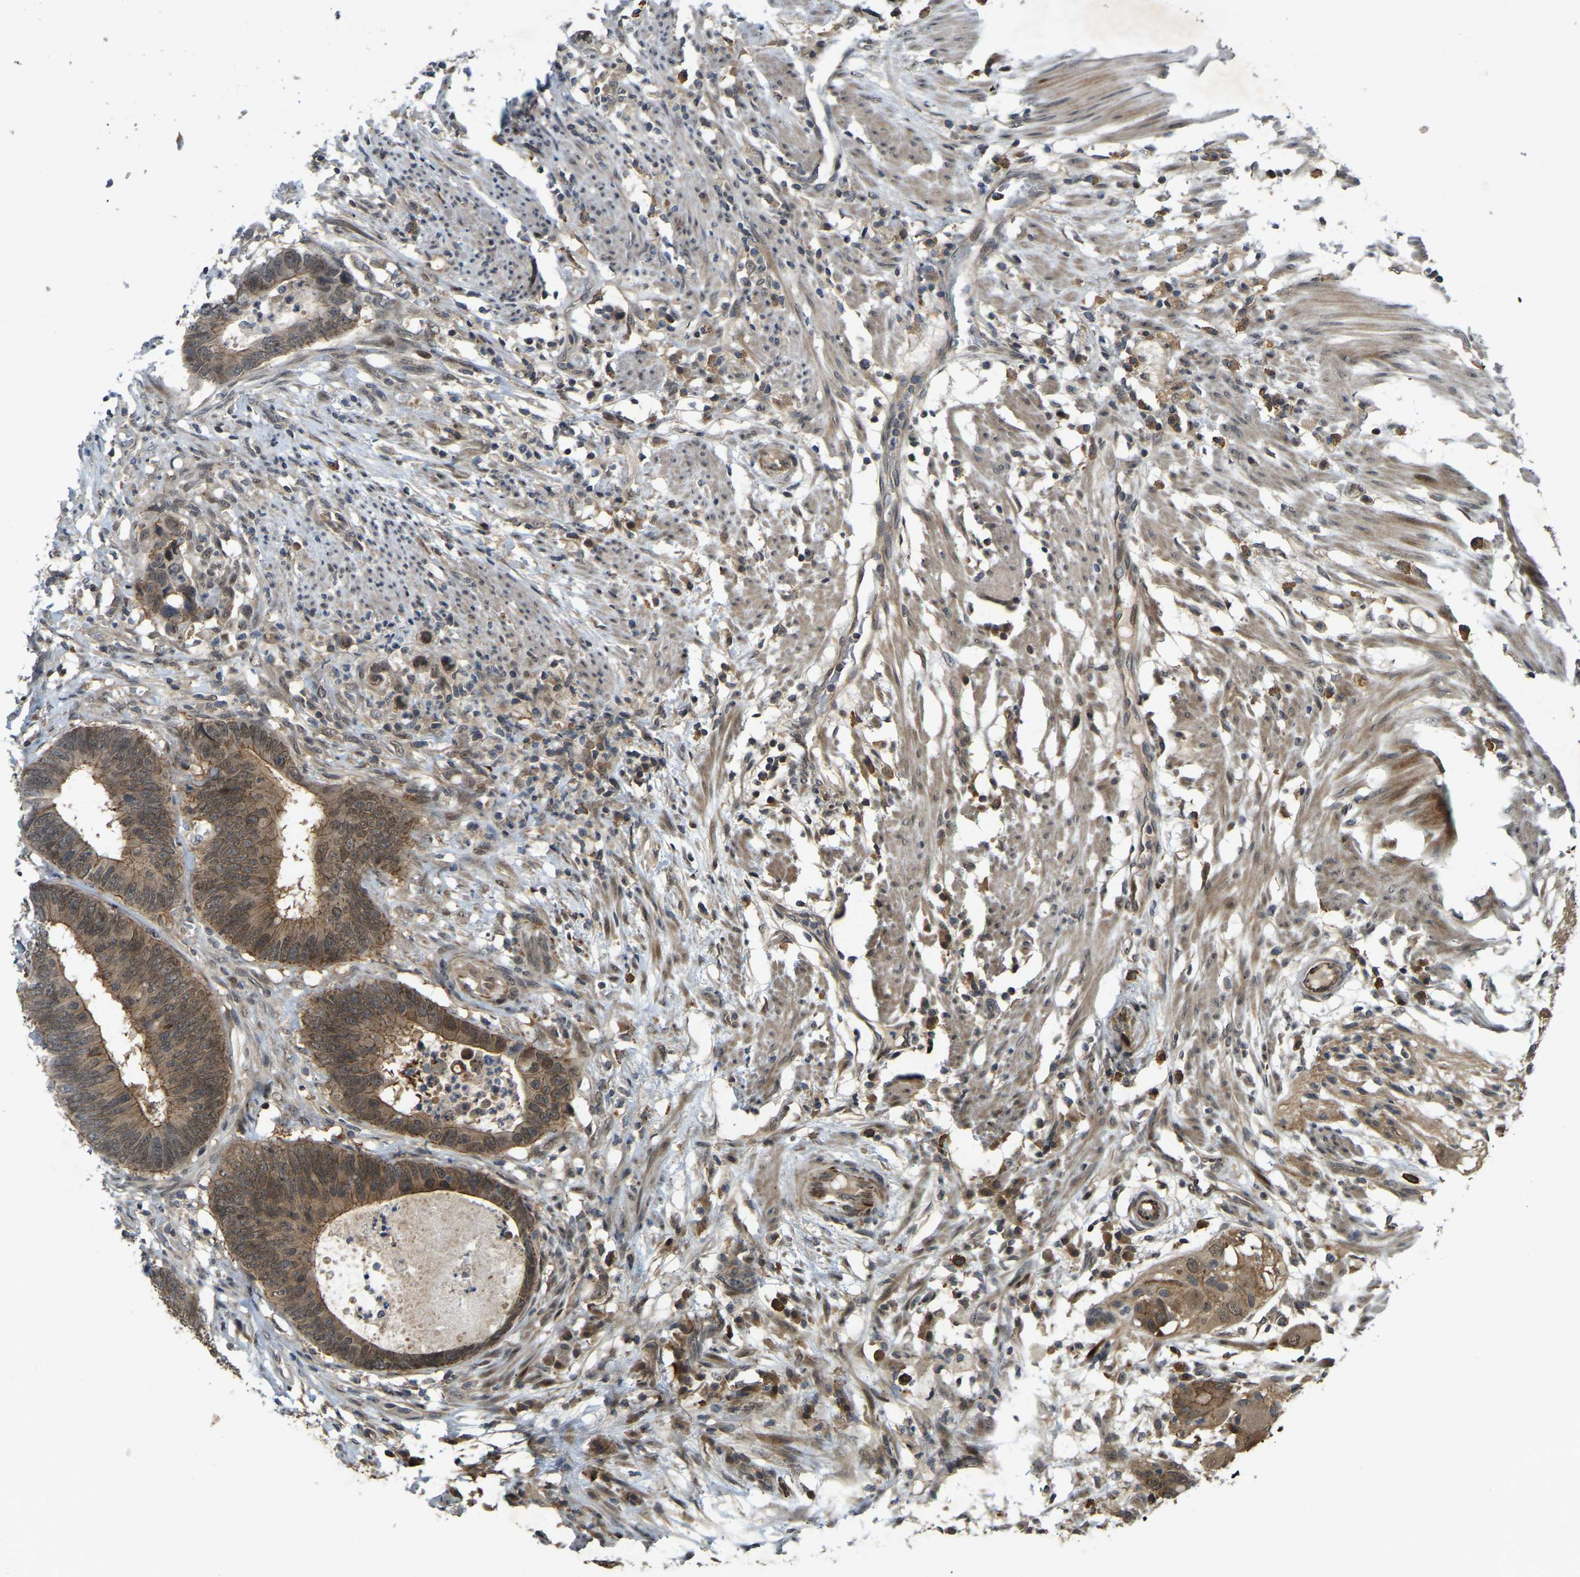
{"staining": {"intensity": "moderate", "quantity": ">75%", "location": "cytoplasmic/membranous,nuclear"}, "tissue": "colorectal cancer", "cell_type": "Tumor cells", "image_type": "cancer", "snomed": [{"axis": "morphology", "description": "Adenocarcinoma, NOS"}, {"axis": "topography", "description": "Colon"}], "caption": "Tumor cells display moderate cytoplasmic/membranous and nuclear staining in approximately >75% of cells in colorectal cancer.", "gene": "KIAA1549", "patient": {"sex": "male", "age": 56}}